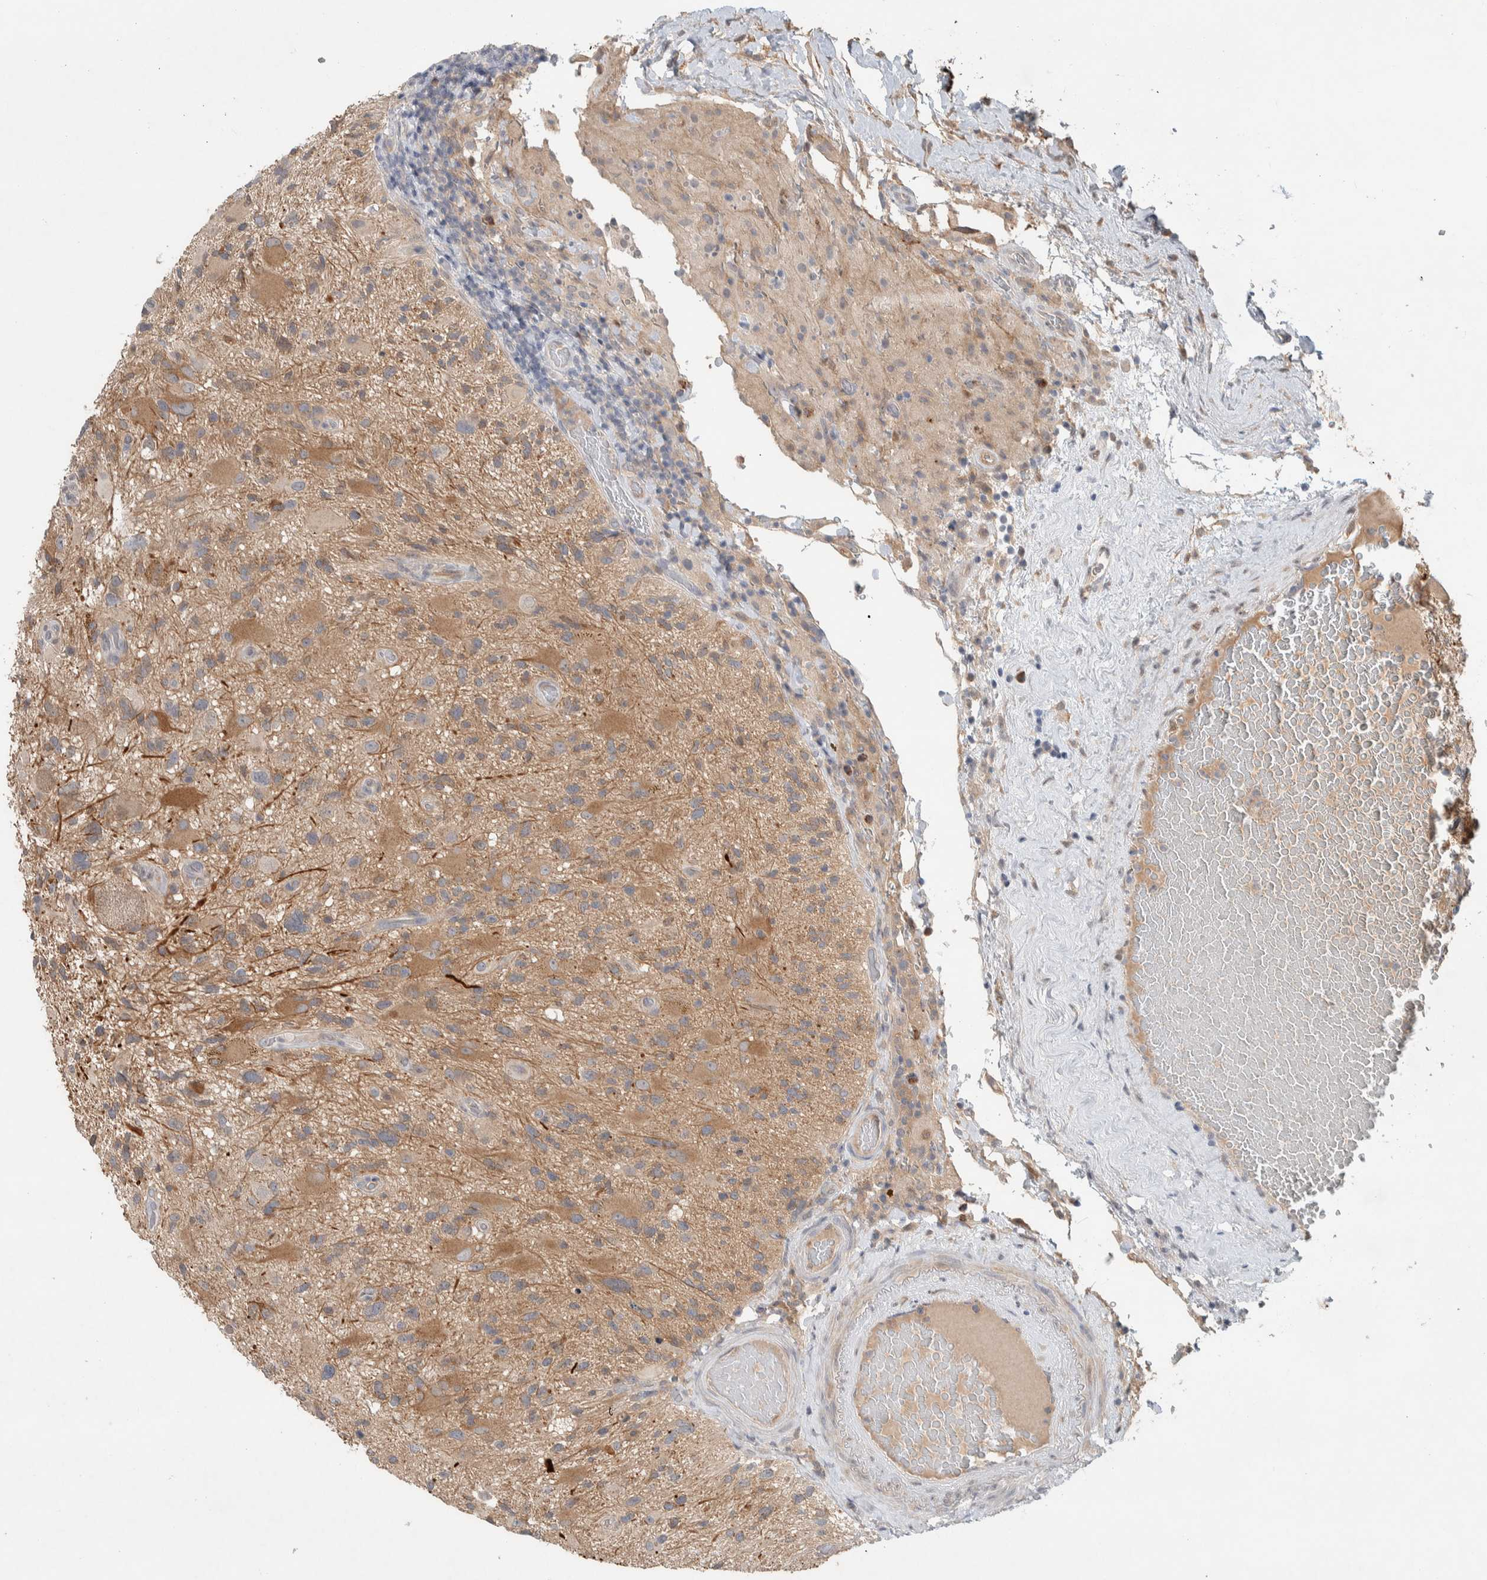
{"staining": {"intensity": "moderate", "quantity": "<25%", "location": "cytoplasmic/membranous"}, "tissue": "glioma", "cell_type": "Tumor cells", "image_type": "cancer", "snomed": [{"axis": "morphology", "description": "Glioma, malignant, High grade"}, {"axis": "topography", "description": "Brain"}], "caption": "Immunohistochemical staining of glioma reveals low levels of moderate cytoplasmic/membranous protein positivity in approximately <25% of tumor cells.", "gene": "DEPTOR", "patient": {"sex": "male", "age": 33}}